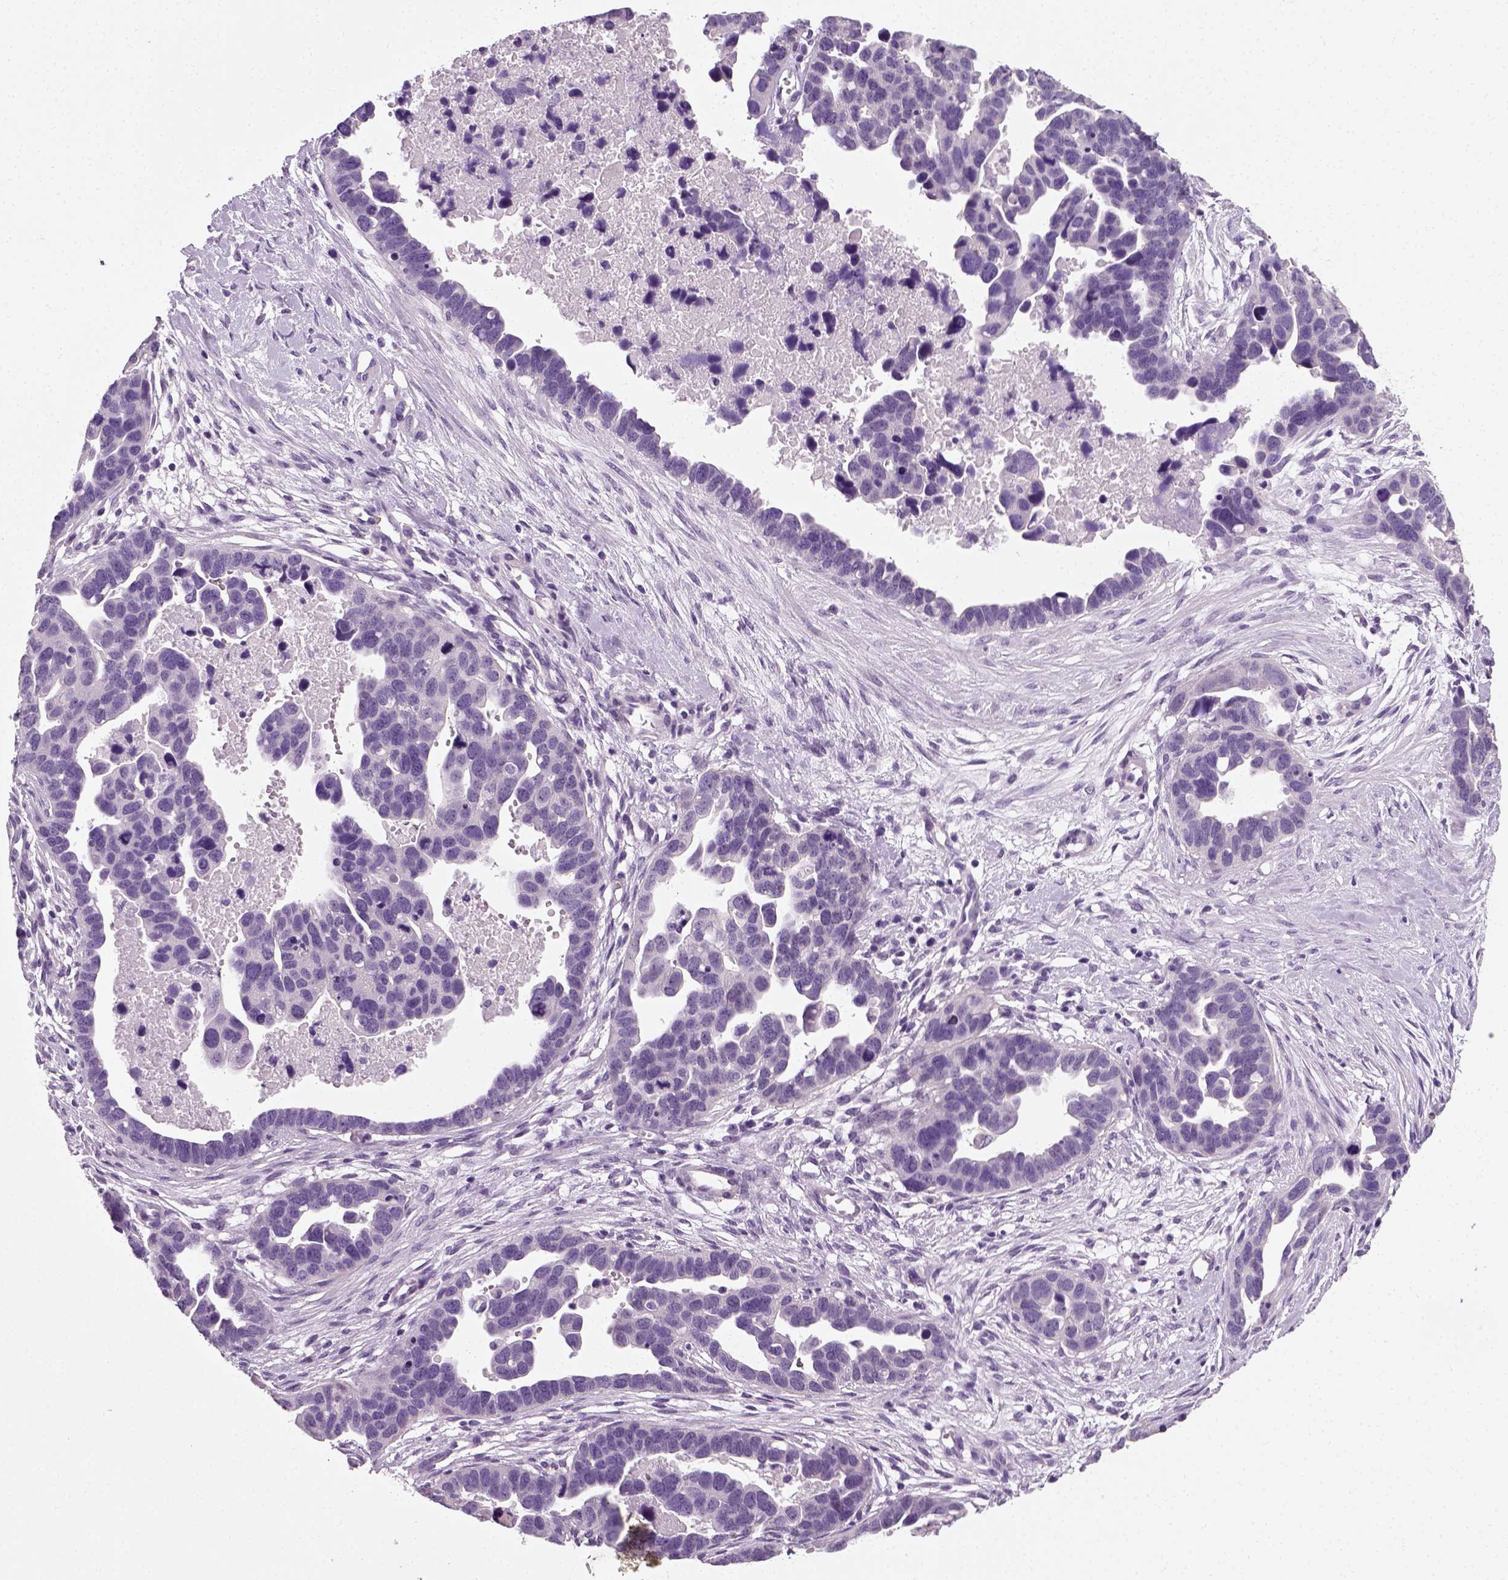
{"staining": {"intensity": "negative", "quantity": "none", "location": "none"}, "tissue": "ovarian cancer", "cell_type": "Tumor cells", "image_type": "cancer", "snomed": [{"axis": "morphology", "description": "Cystadenocarcinoma, serous, NOS"}, {"axis": "topography", "description": "Ovary"}], "caption": "Immunohistochemical staining of ovarian serous cystadenocarcinoma exhibits no significant positivity in tumor cells.", "gene": "SPATA31E1", "patient": {"sex": "female", "age": 54}}